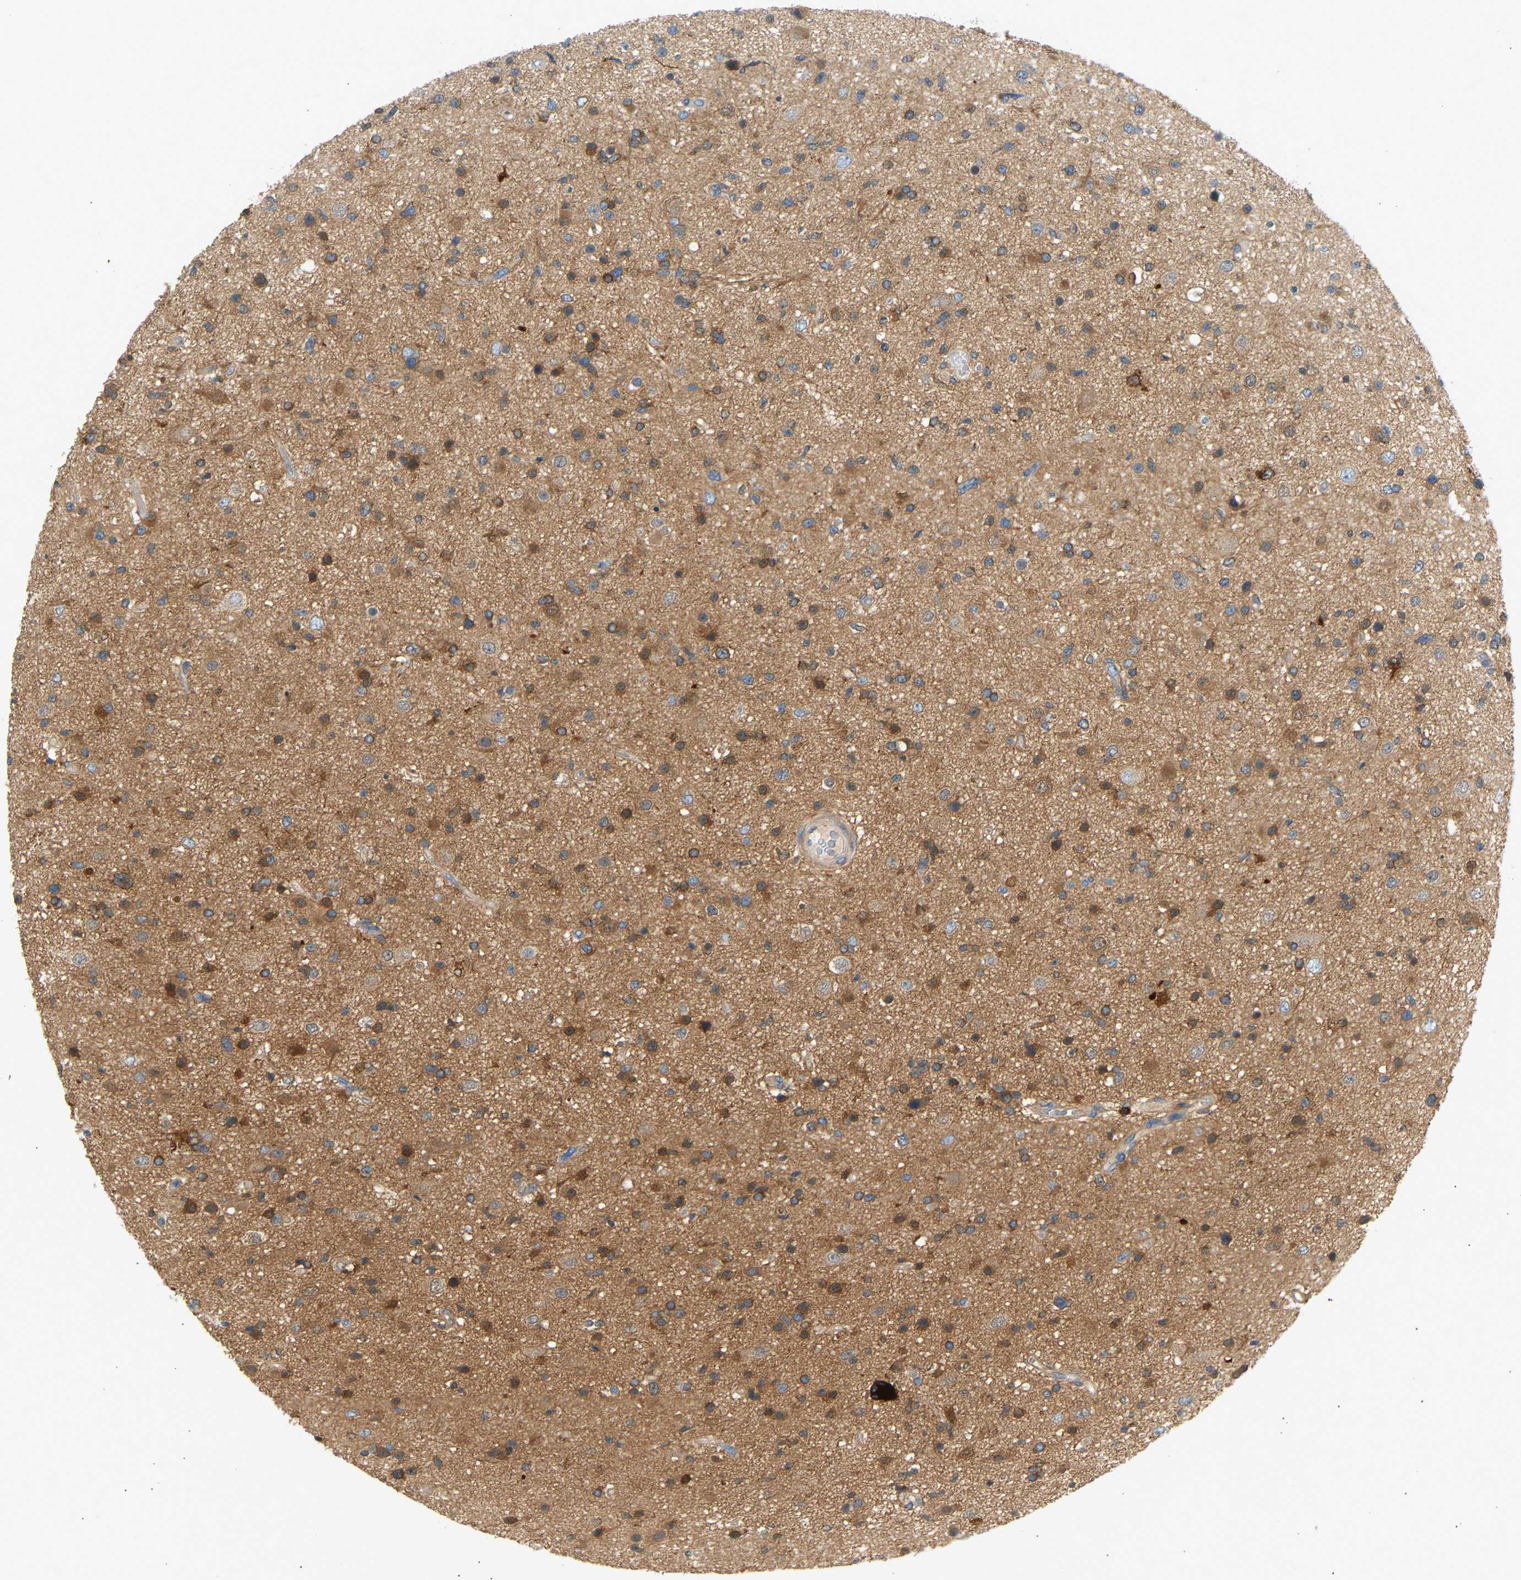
{"staining": {"intensity": "moderate", "quantity": ">75%", "location": "cytoplasmic/membranous"}, "tissue": "glioma", "cell_type": "Tumor cells", "image_type": "cancer", "snomed": [{"axis": "morphology", "description": "Glioma, malignant, High grade"}, {"axis": "topography", "description": "Brain"}], "caption": "About >75% of tumor cells in malignant glioma (high-grade) demonstrate moderate cytoplasmic/membranous protein staining as visualized by brown immunohistochemical staining.", "gene": "FNBP1", "patient": {"sex": "male", "age": 33}}